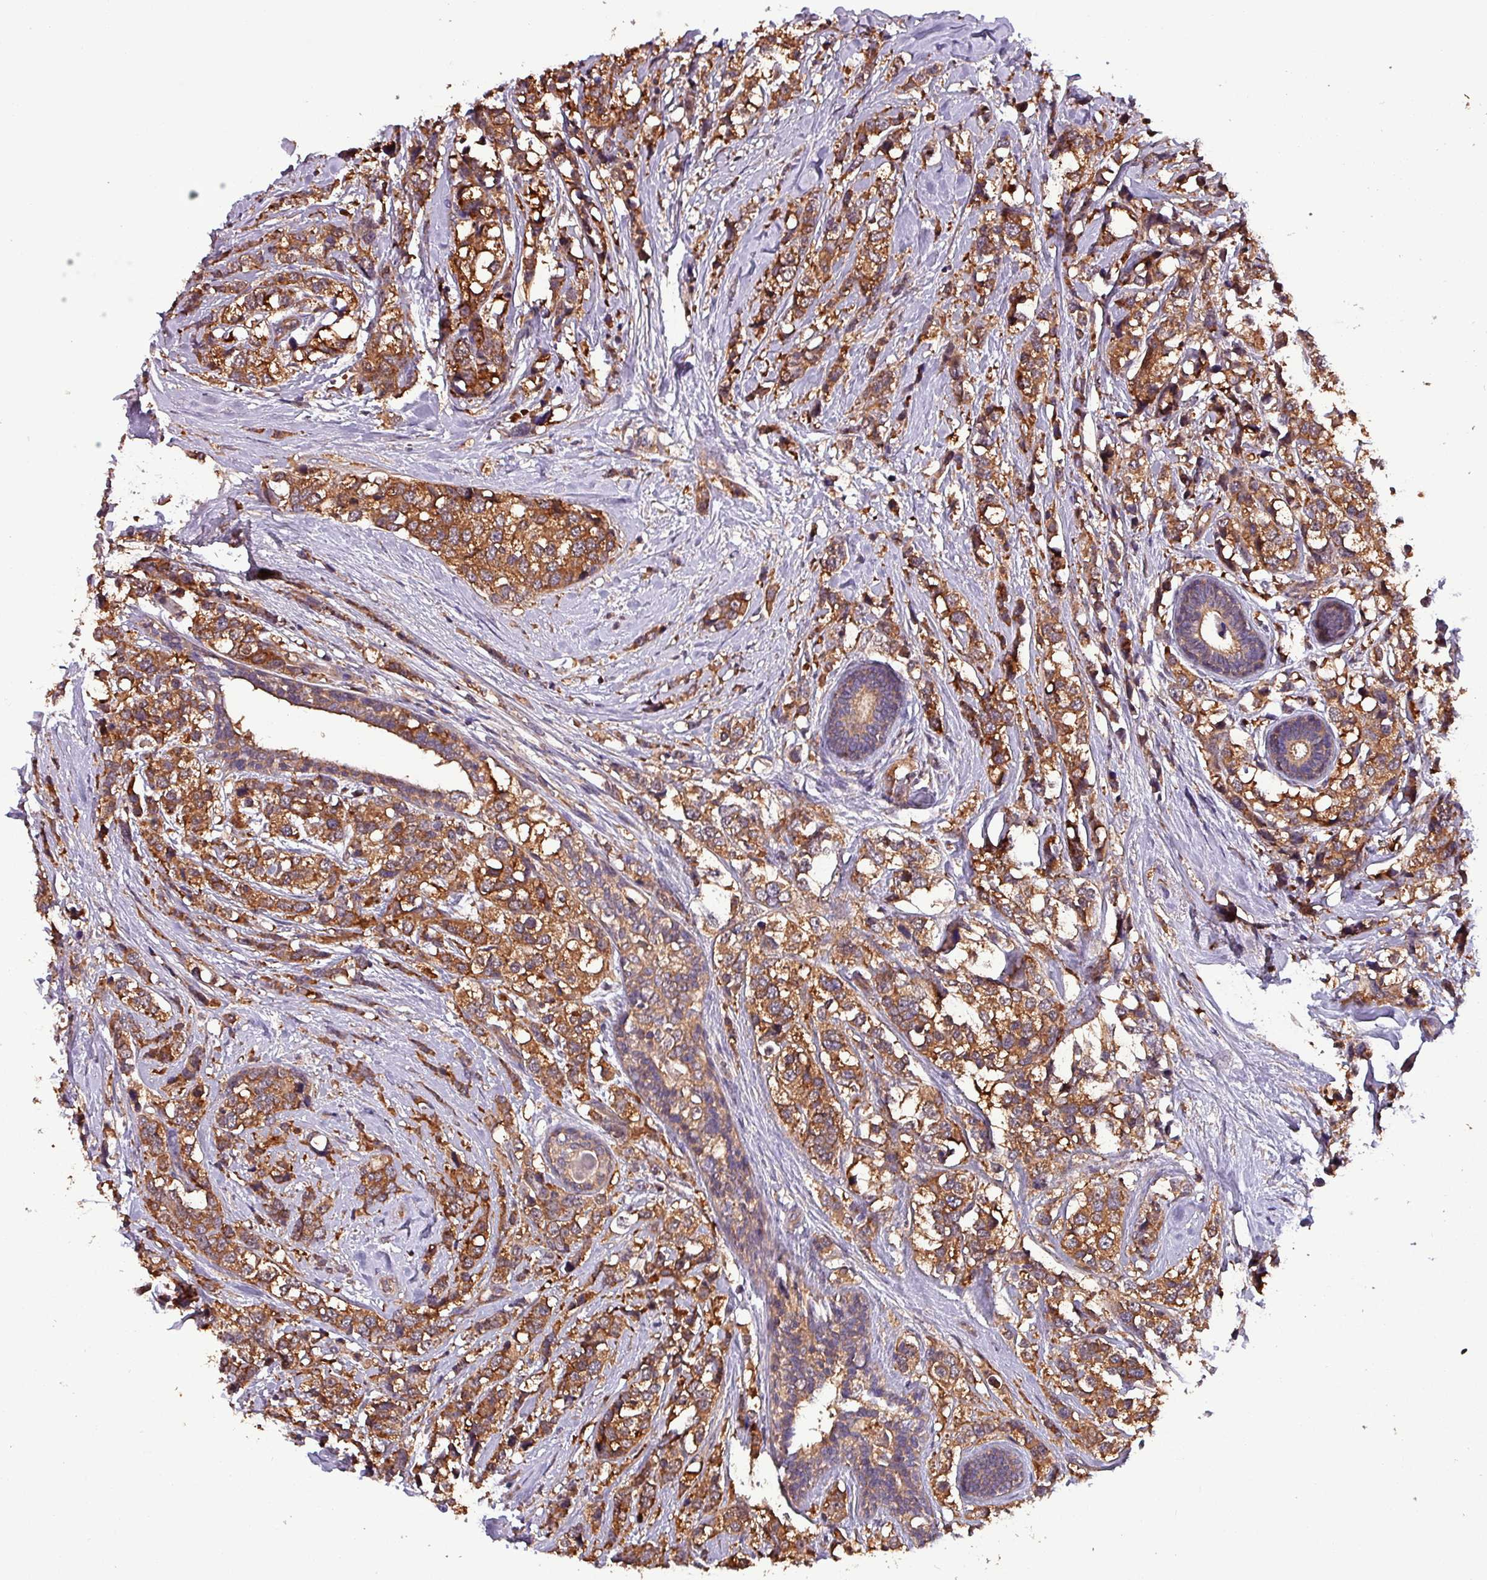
{"staining": {"intensity": "moderate", "quantity": ">75%", "location": "cytoplasmic/membranous"}, "tissue": "breast cancer", "cell_type": "Tumor cells", "image_type": "cancer", "snomed": [{"axis": "morphology", "description": "Lobular carcinoma"}, {"axis": "topography", "description": "Breast"}], "caption": "Protein staining of breast cancer tissue shows moderate cytoplasmic/membranous positivity in about >75% of tumor cells. (brown staining indicates protein expression, while blue staining denotes nuclei).", "gene": "PAFAH1B2", "patient": {"sex": "female", "age": 59}}